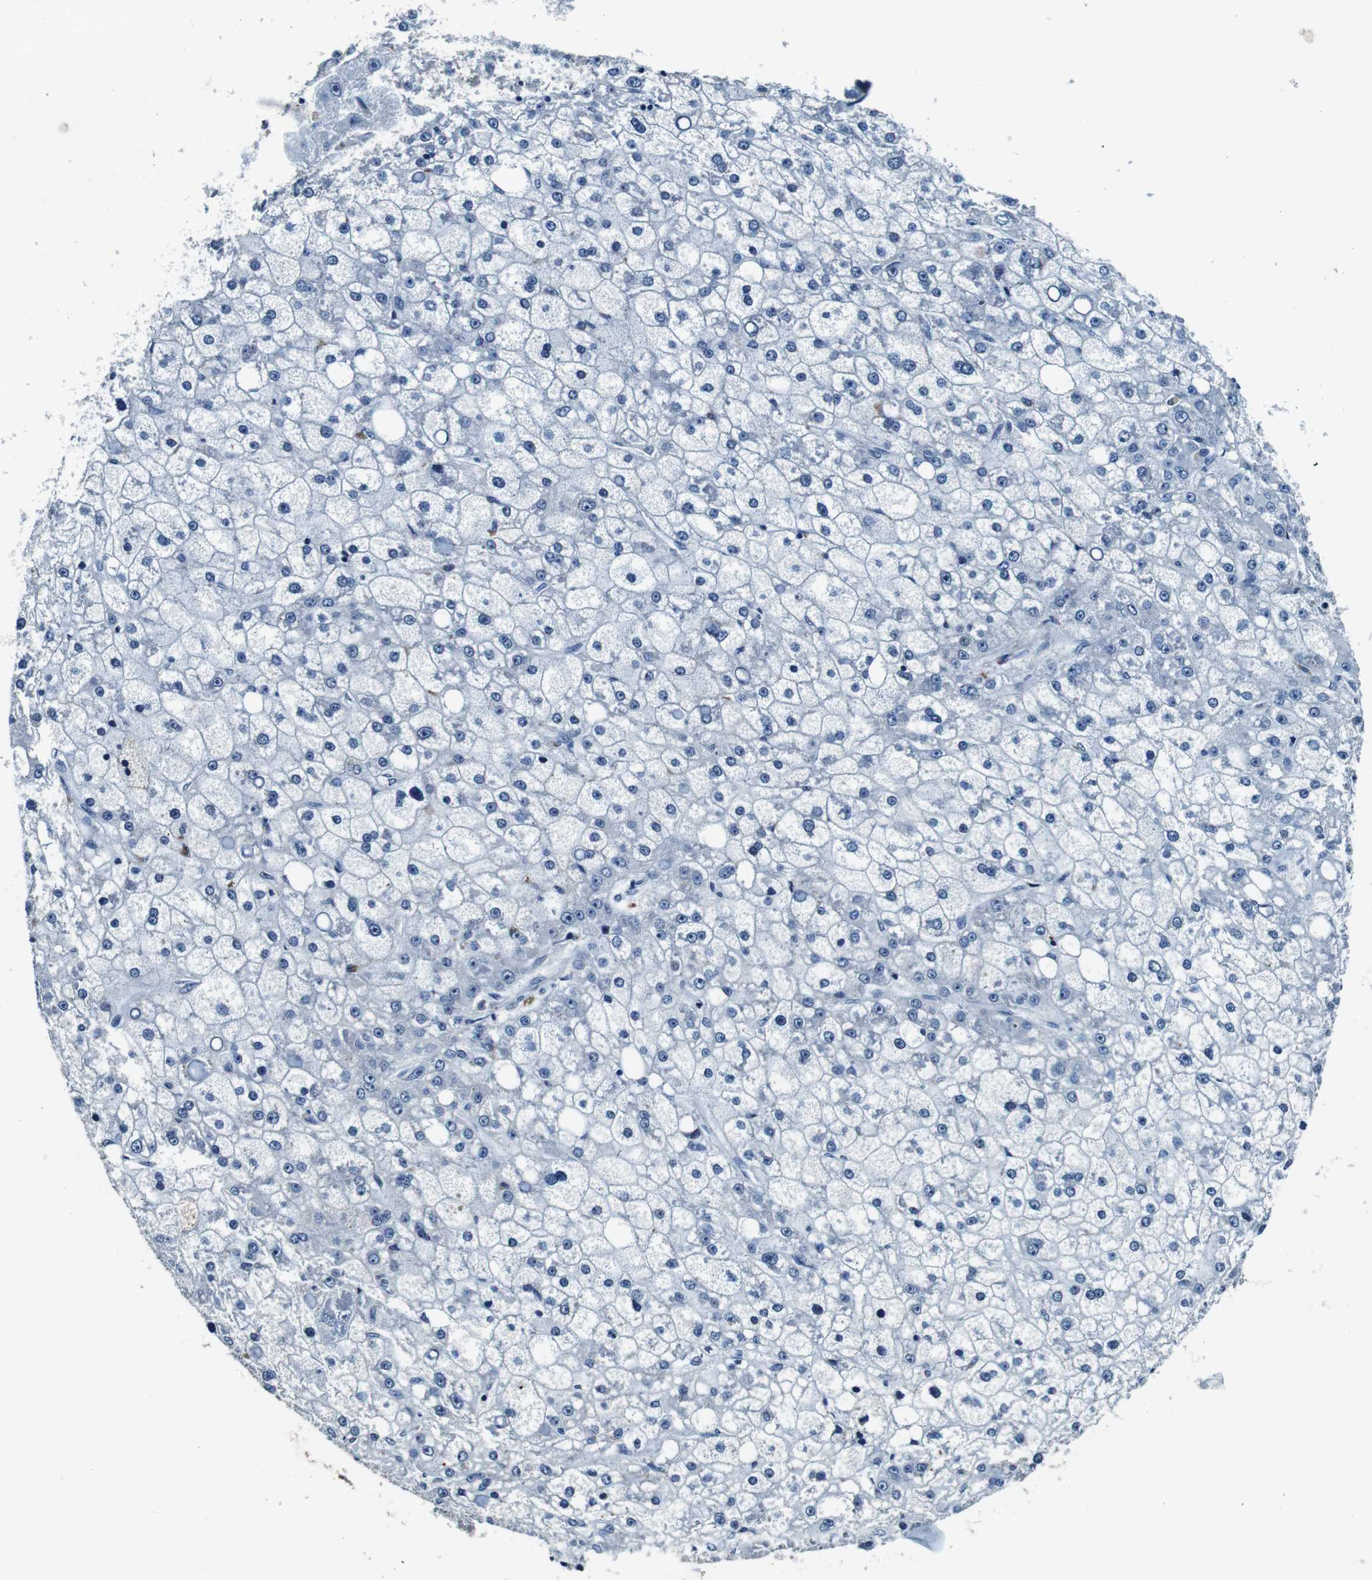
{"staining": {"intensity": "negative", "quantity": "none", "location": "none"}, "tissue": "liver cancer", "cell_type": "Tumor cells", "image_type": "cancer", "snomed": [{"axis": "morphology", "description": "Carcinoma, Hepatocellular, NOS"}, {"axis": "topography", "description": "Liver"}], "caption": "This is a histopathology image of immunohistochemistry (IHC) staining of liver cancer (hepatocellular carcinoma), which shows no positivity in tumor cells.", "gene": "GJE1", "patient": {"sex": "male", "age": 67}}